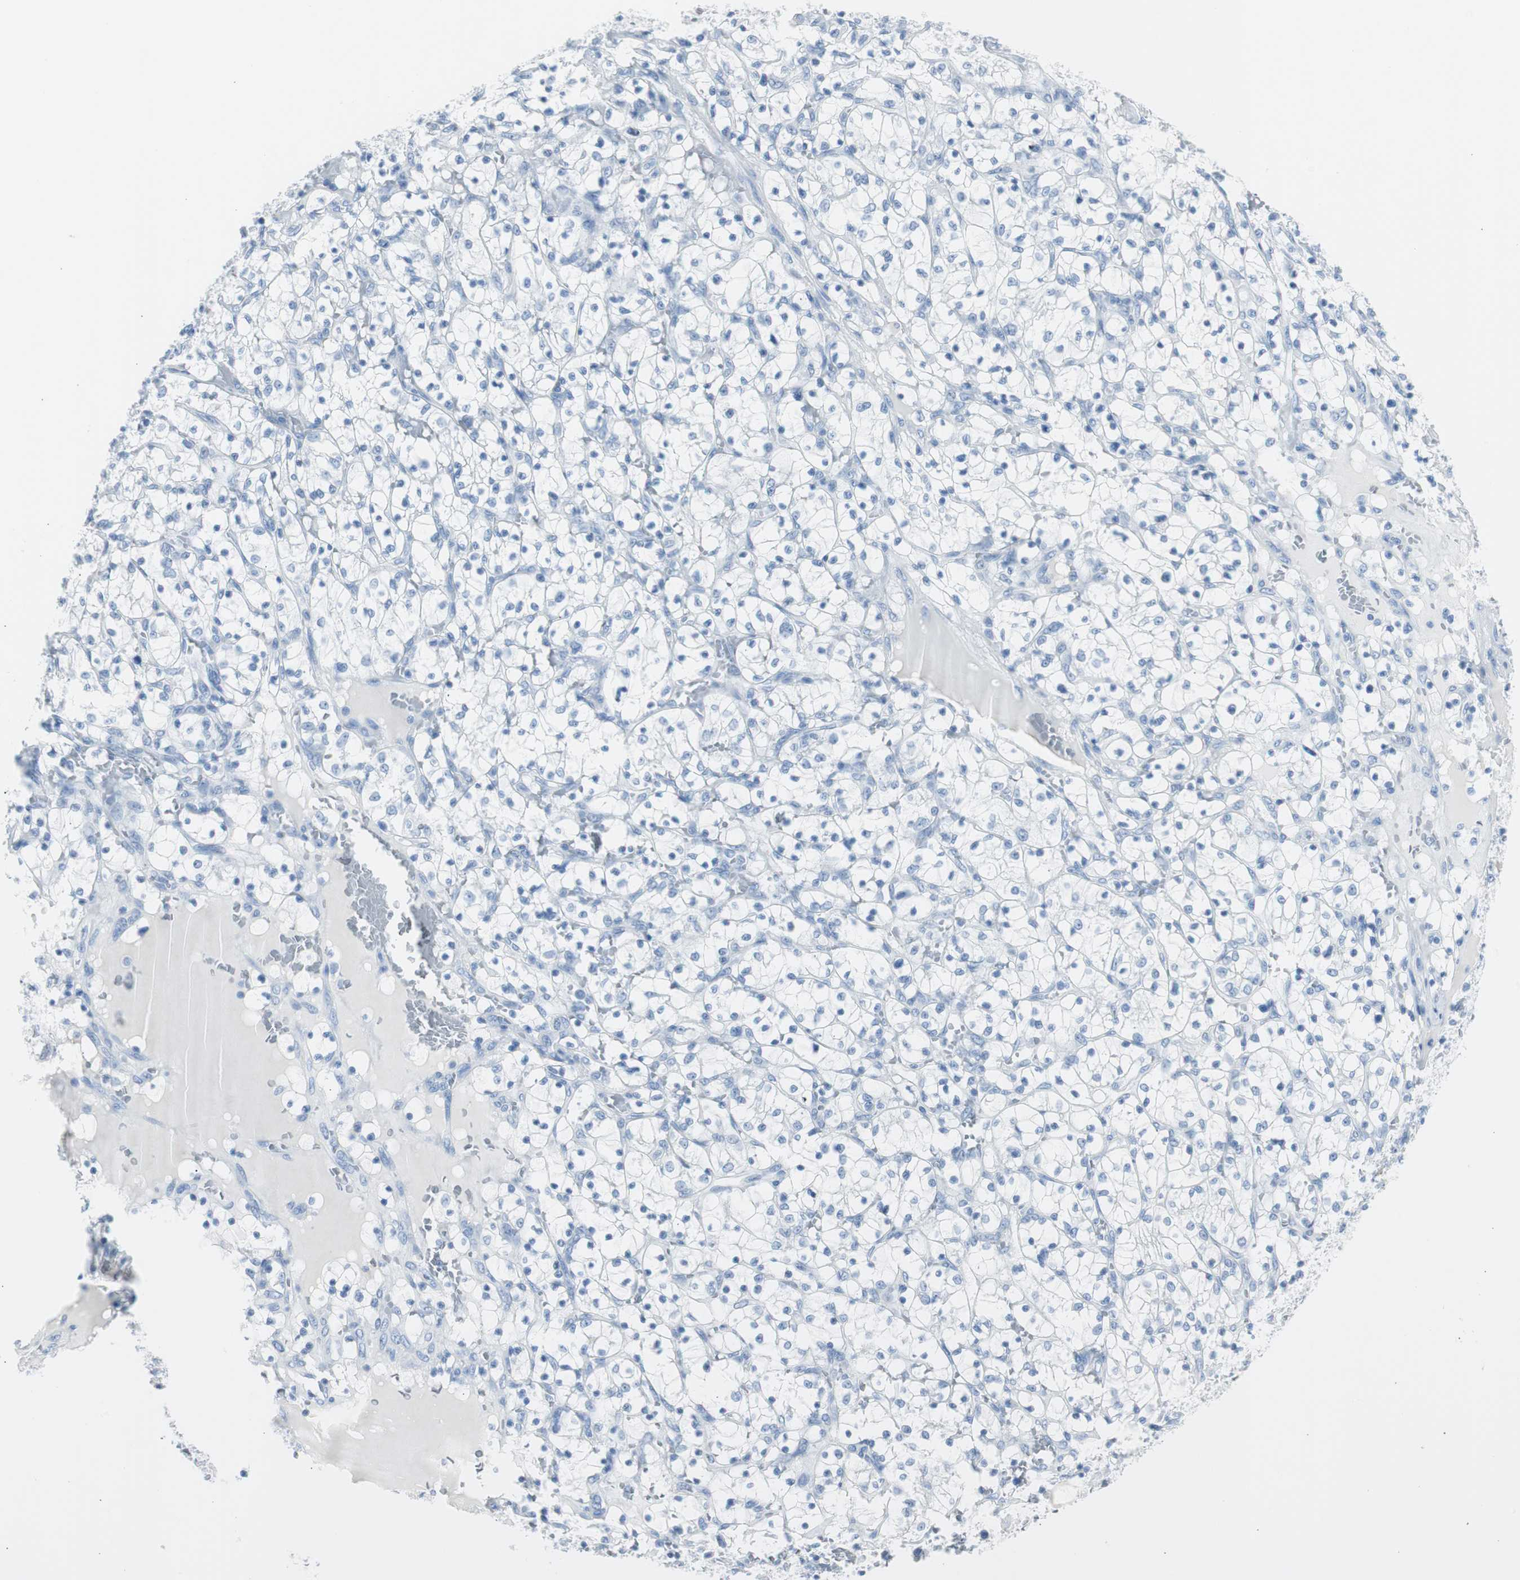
{"staining": {"intensity": "negative", "quantity": "none", "location": "none"}, "tissue": "renal cancer", "cell_type": "Tumor cells", "image_type": "cancer", "snomed": [{"axis": "morphology", "description": "Adenocarcinoma, NOS"}, {"axis": "topography", "description": "Kidney"}], "caption": "The photomicrograph exhibits no staining of tumor cells in renal adenocarcinoma.", "gene": "S100A7", "patient": {"sex": "female", "age": 69}}